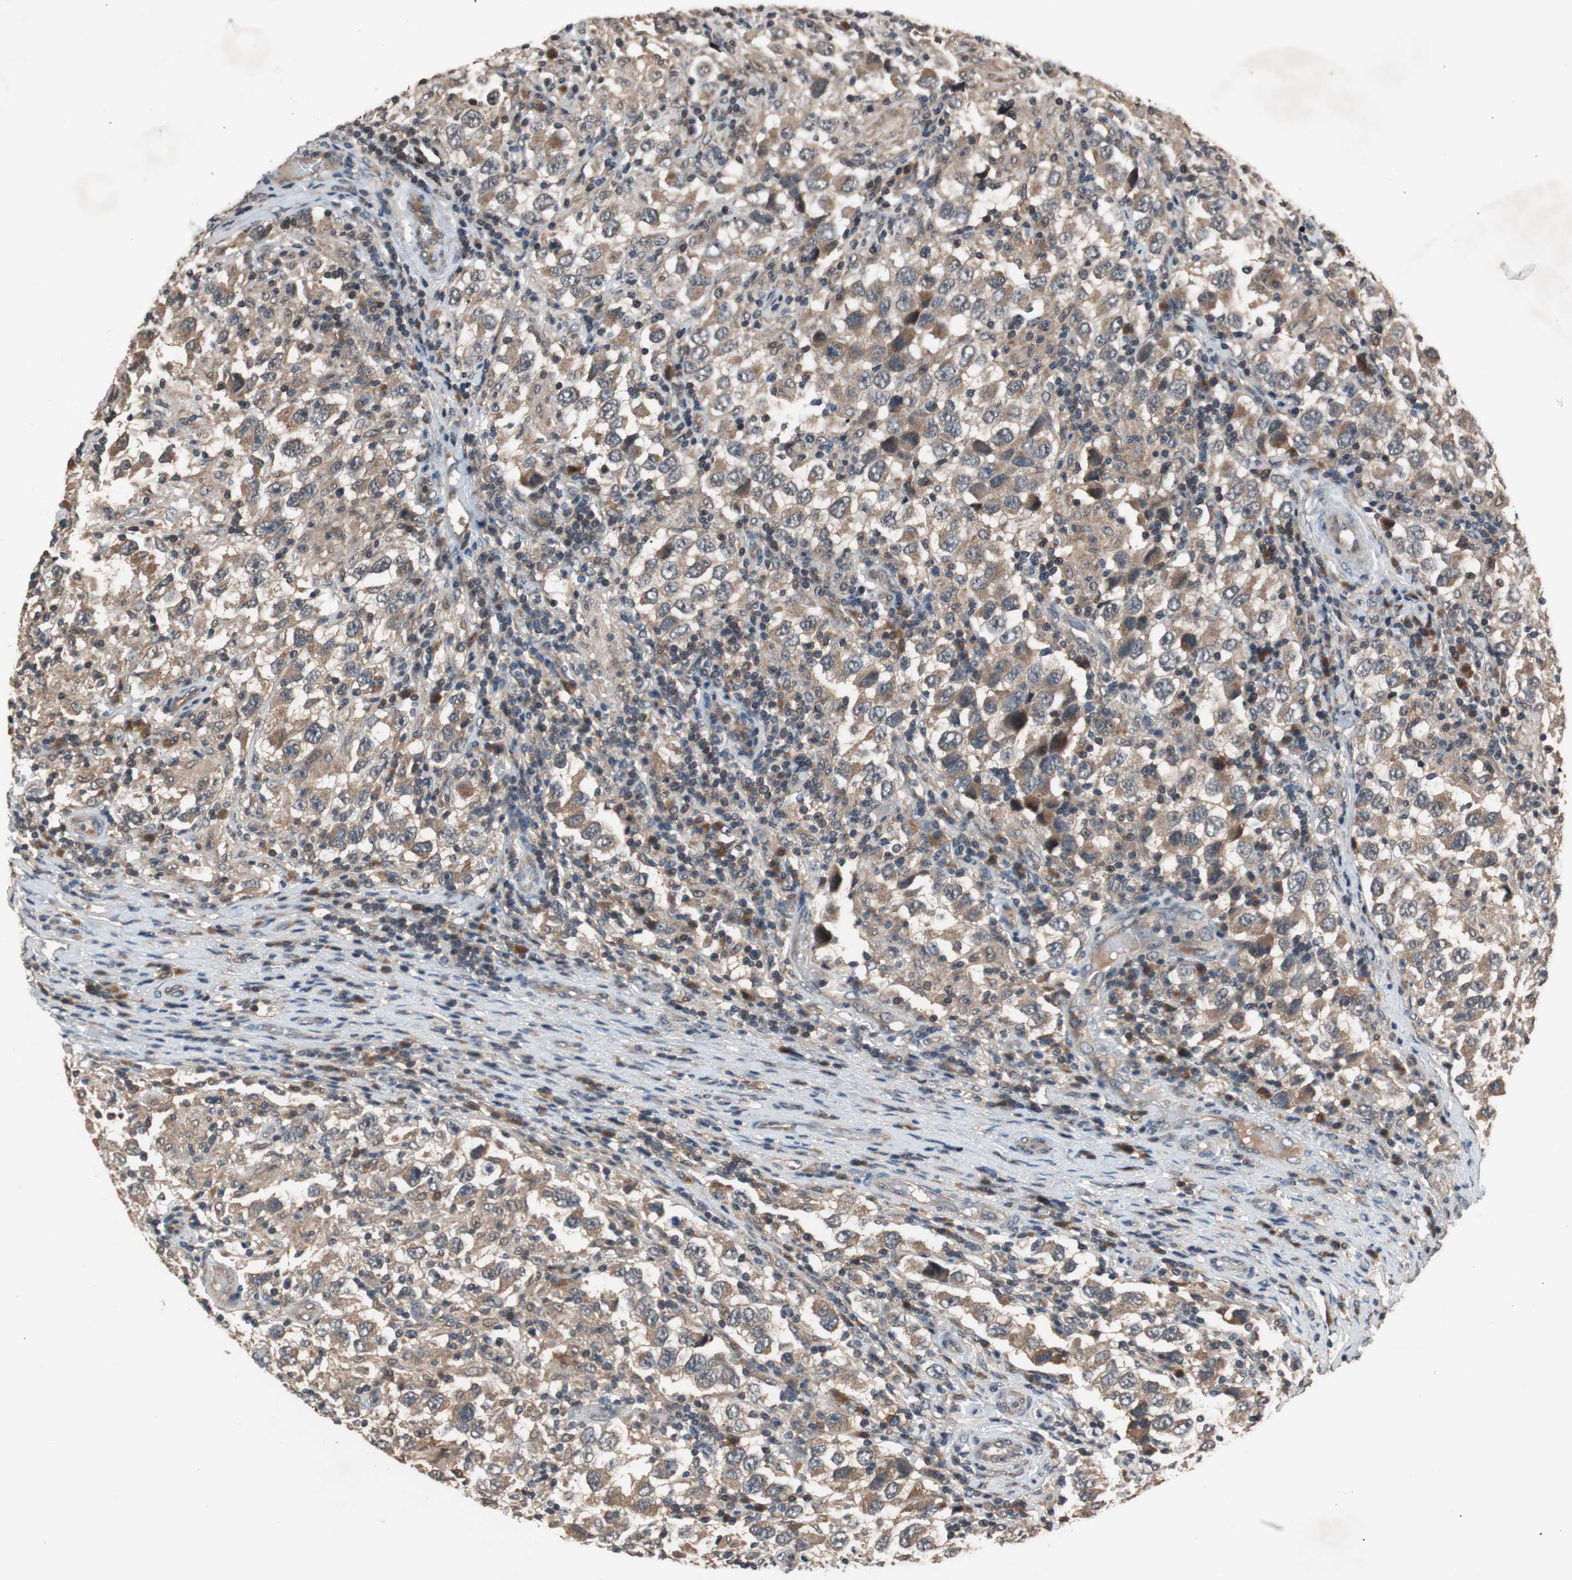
{"staining": {"intensity": "moderate", "quantity": ">75%", "location": "cytoplasmic/membranous"}, "tissue": "testis cancer", "cell_type": "Tumor cells", "image_type": "cancer", "snomed": [{"axis": "morphology", "description": "Carcinoma, Embryonal, NOS"}, {"axis": "topography", "description": "Testis"}], "caption": "Testis cancer was stained to show a protein in brown. There is medium levels of moderate cytoplasmic/membranous positivity in approximately >75% of tumor cells.", "gene": "TMEM230", "patient": {"sex": "male", "age": 21}}